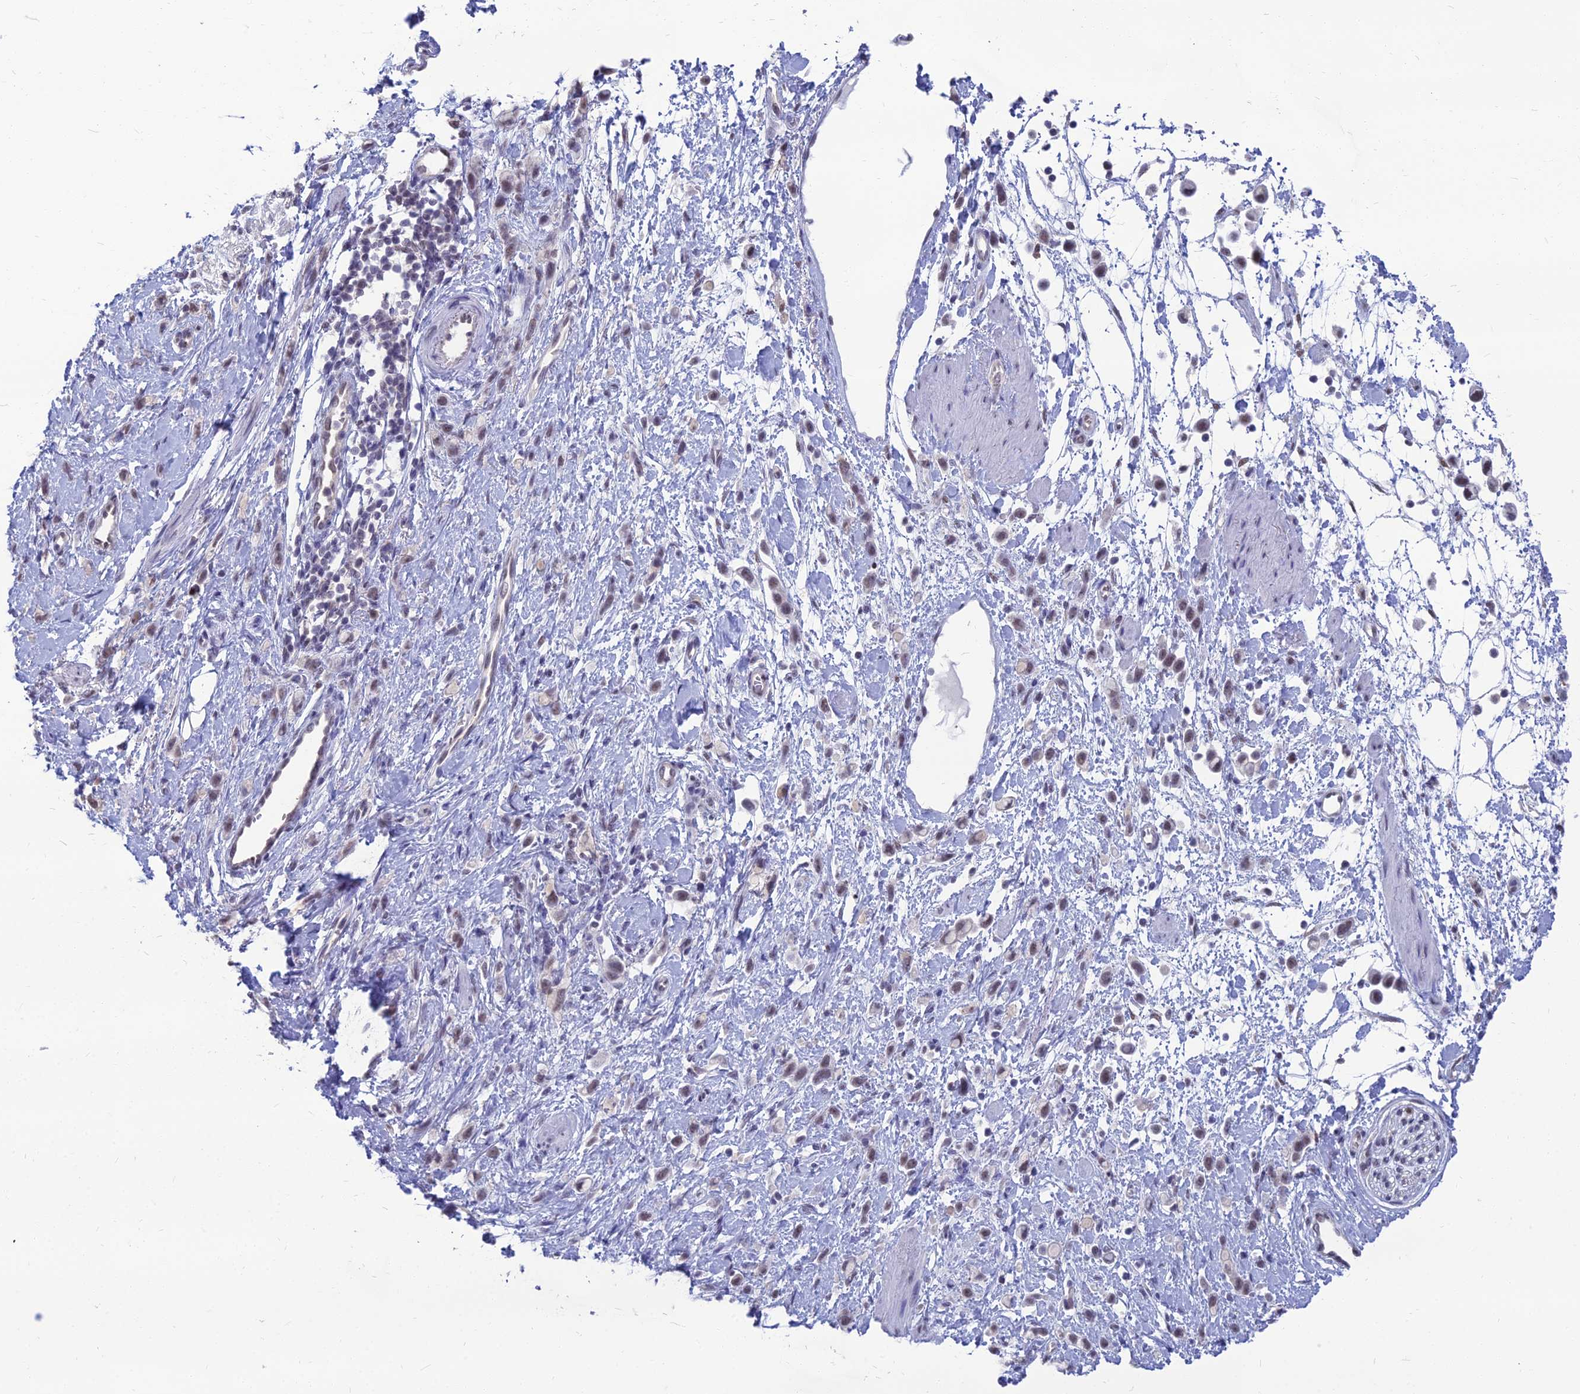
{"staining": {"intensity": "weak", "quantity": "25%-75%", "location": "nuclear"}, "tissue": "stomach cancer", "cell_type": "Tumor cells", "image_type": "cancer", "snomed": [{"axis": "morphology", "description": "Adenocarcinoma, NOS"}, {"axis": "topography", "description": "Stomach"}], "caption": "This photomicrograph demonstrates stomach cancer stained with IHC to label a protein in brown. The nuclear of tumor cells show weak positivity for the protein. Nuclei are counter-stained blue.", "gene": "SRSF7", "patient": {"sex": "female", "age": 65}}